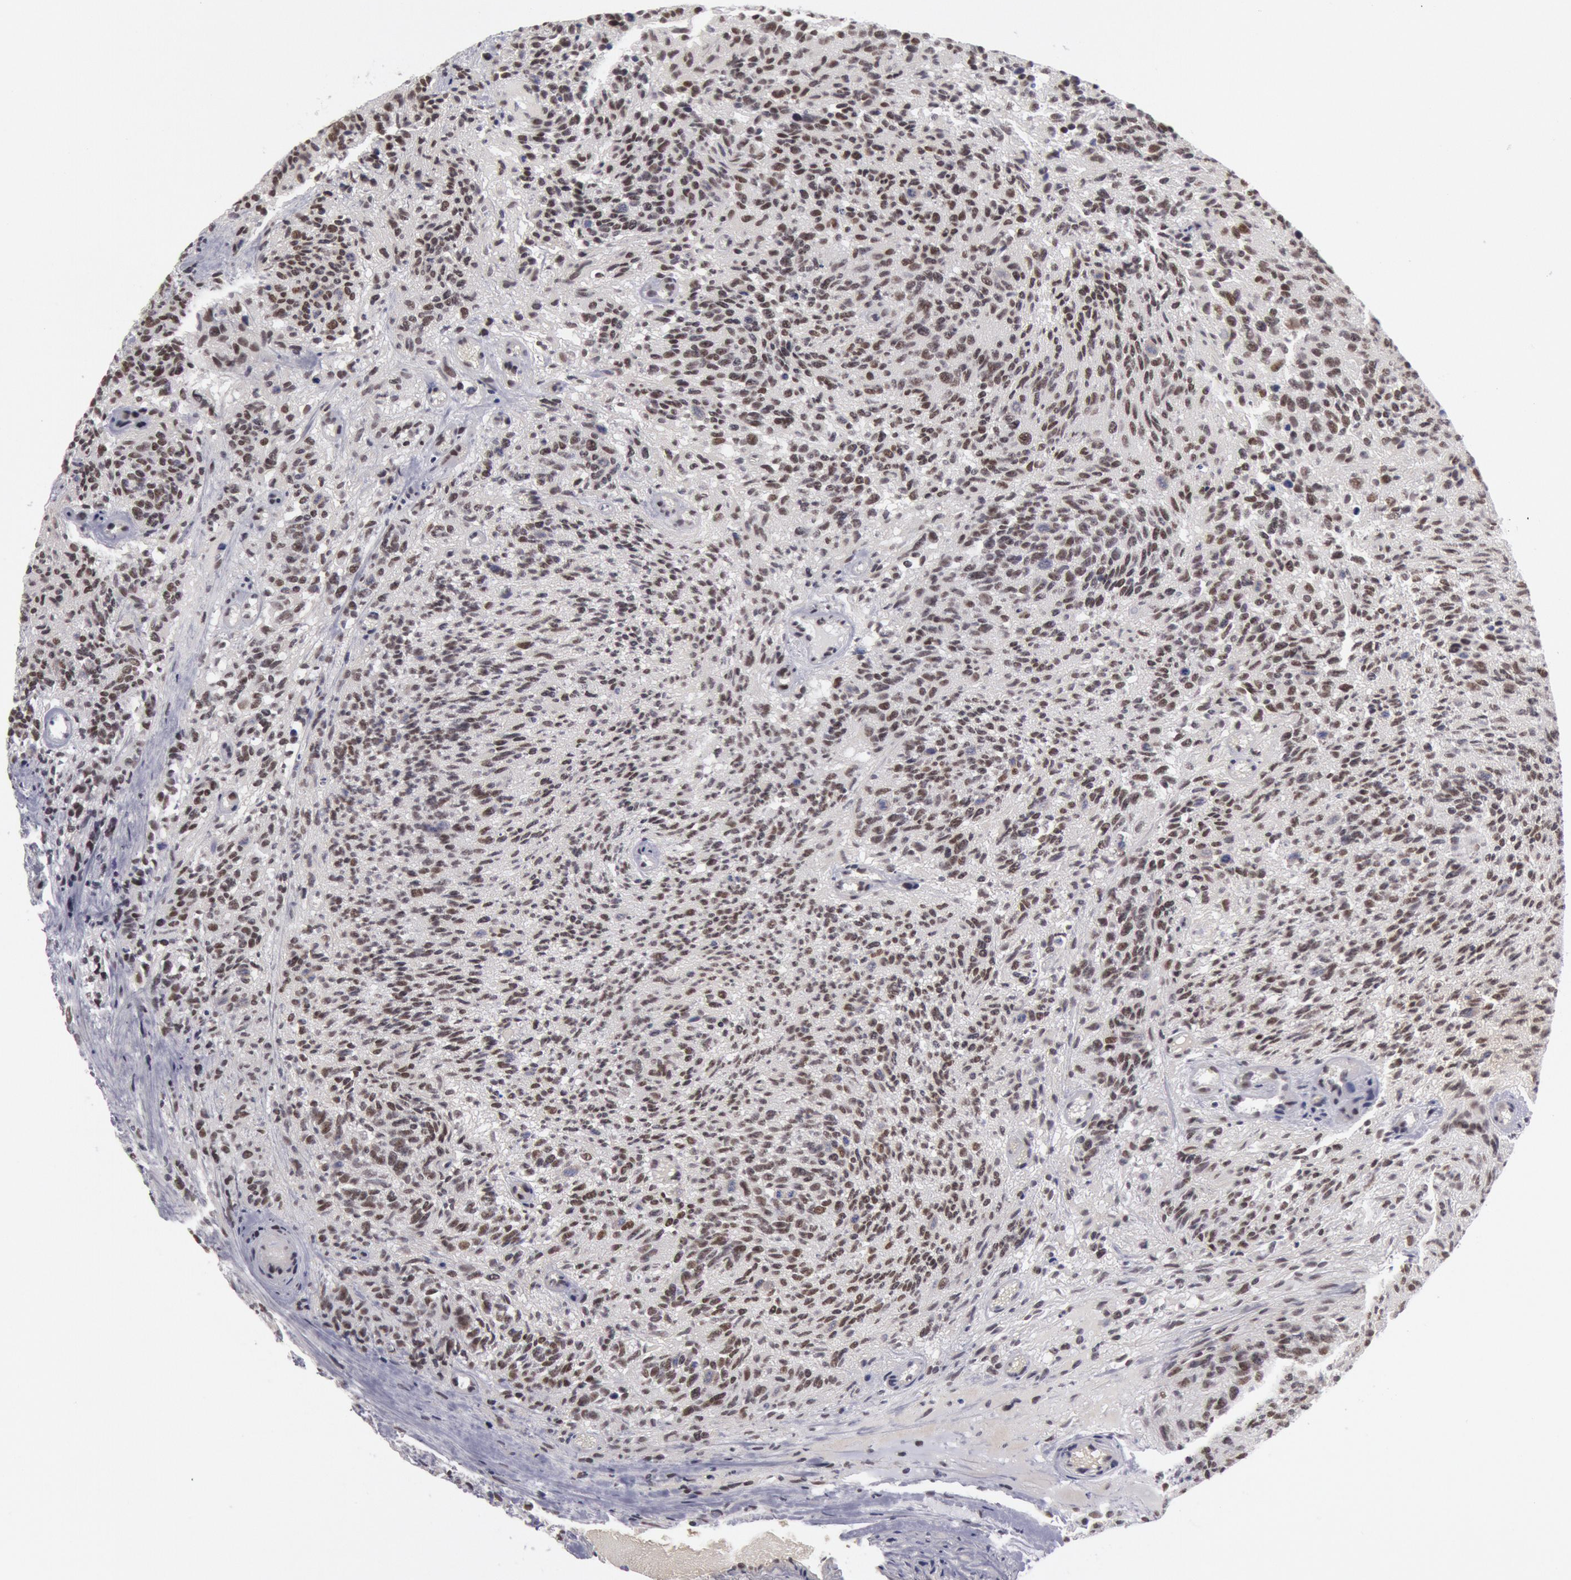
{"staining": {"intensity": "moderate", "quantity": "25%-75%", "location": "nuclear"}, "tissue": "glioma", "cell_type": "Tumor cells", "image_type": "cancer", "snomed": [{"axis": "morphology", "description": "Glioma, malignant, High grade"}, {"axis": "topography", "description": "Brain"}], "caption": "Tumor cells exhibit medium levels of moderate nuclear positivity in about 25%-75% of cells in malignant glioma (high-grade).", "gene": "PPP4R3B", "patient": {"sex": "male", "age": 36}}